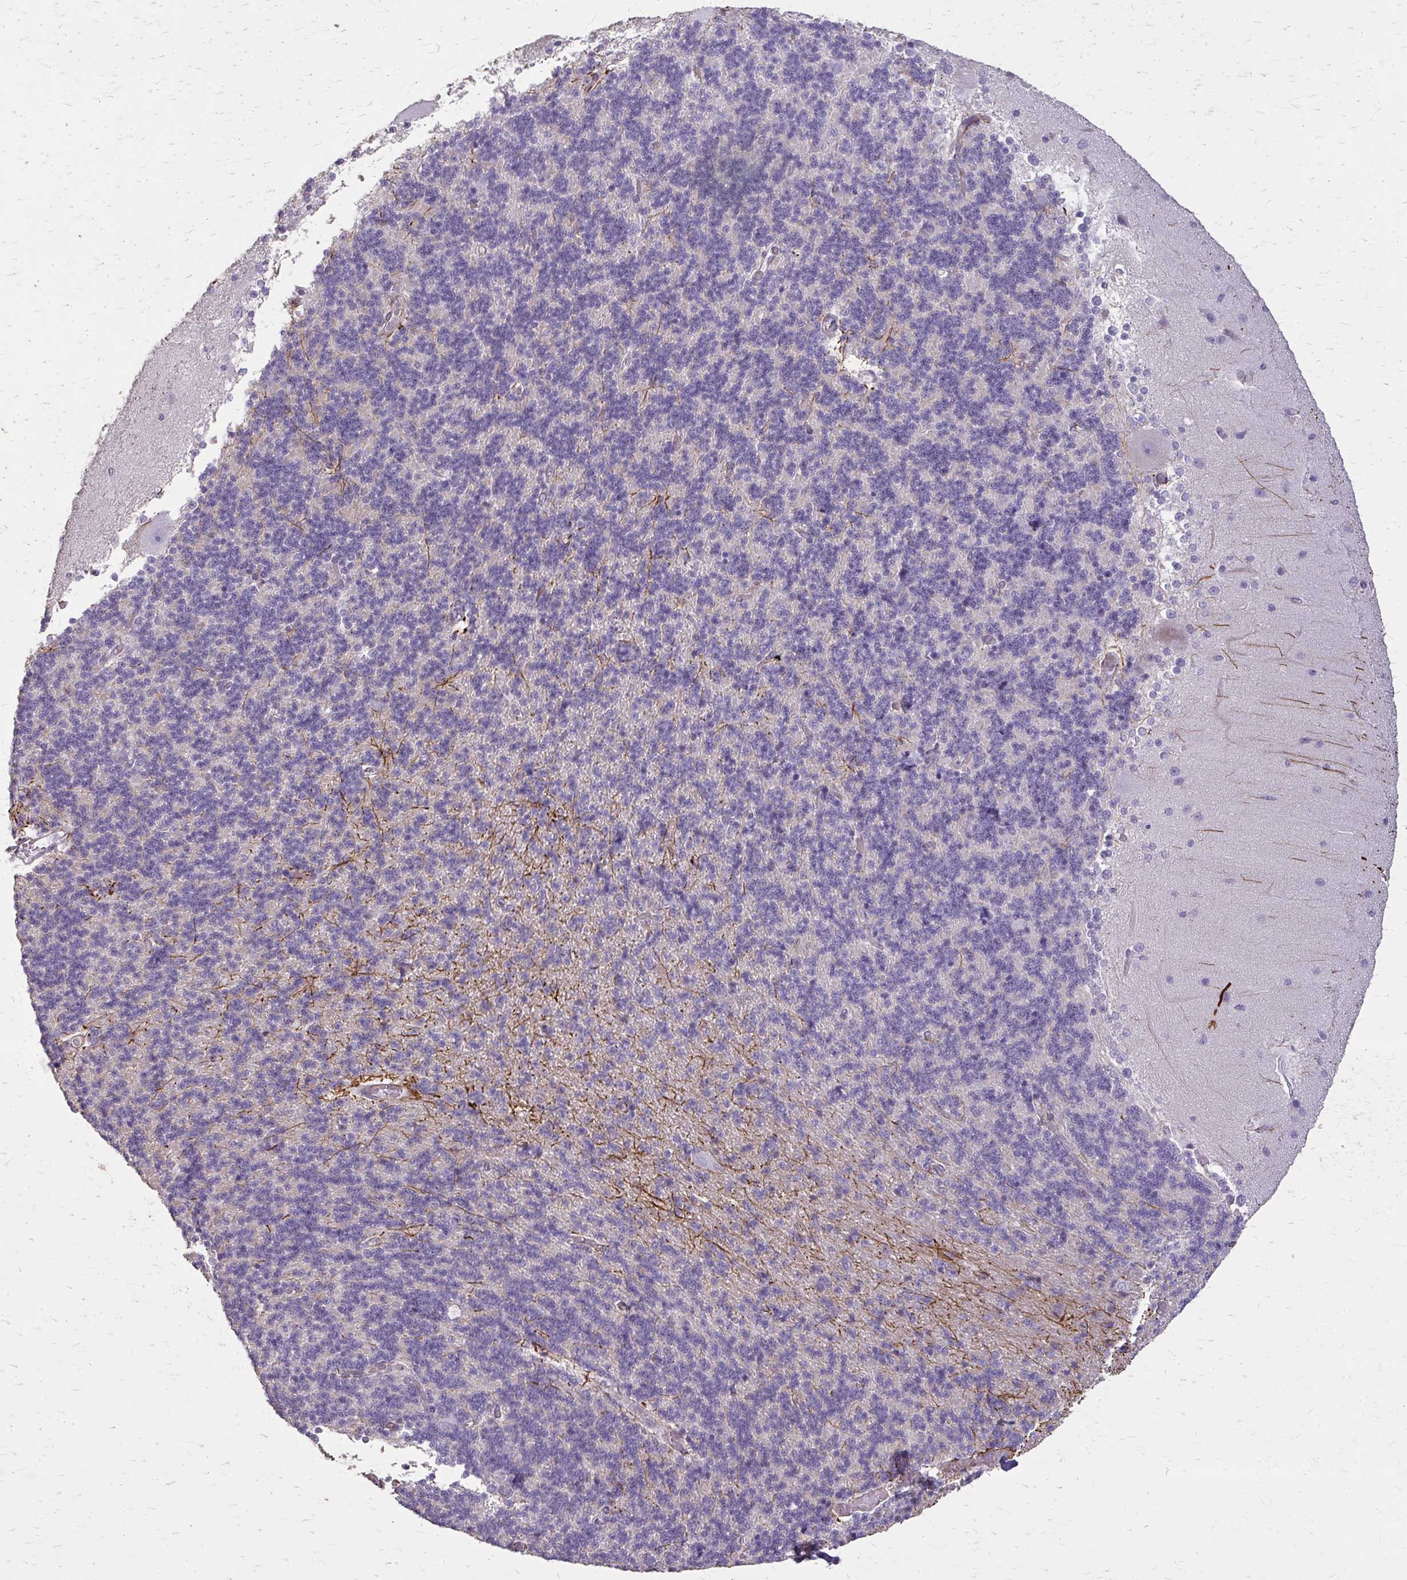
{"staining": {"intensity": "moderate", "quantity": "<25%", "location": "cytoplasmic/membranous"}, "tissue": "cerebellum", "cell_type": "Cells in granular layer", "image_type": "normal", "snomed": [{"axis": "morphology", "description": "Normal tissue, NOS"}, {"axis": "topography", "description": "Cerebellum"}], "caption": "The immunohistochemical stain labels moderate cytoplasmic/membranous expression in cells in granular layer of unremarkable cerebellum.", "gene": "TENM4", "patient": {"sex": "female", "age": 54}}